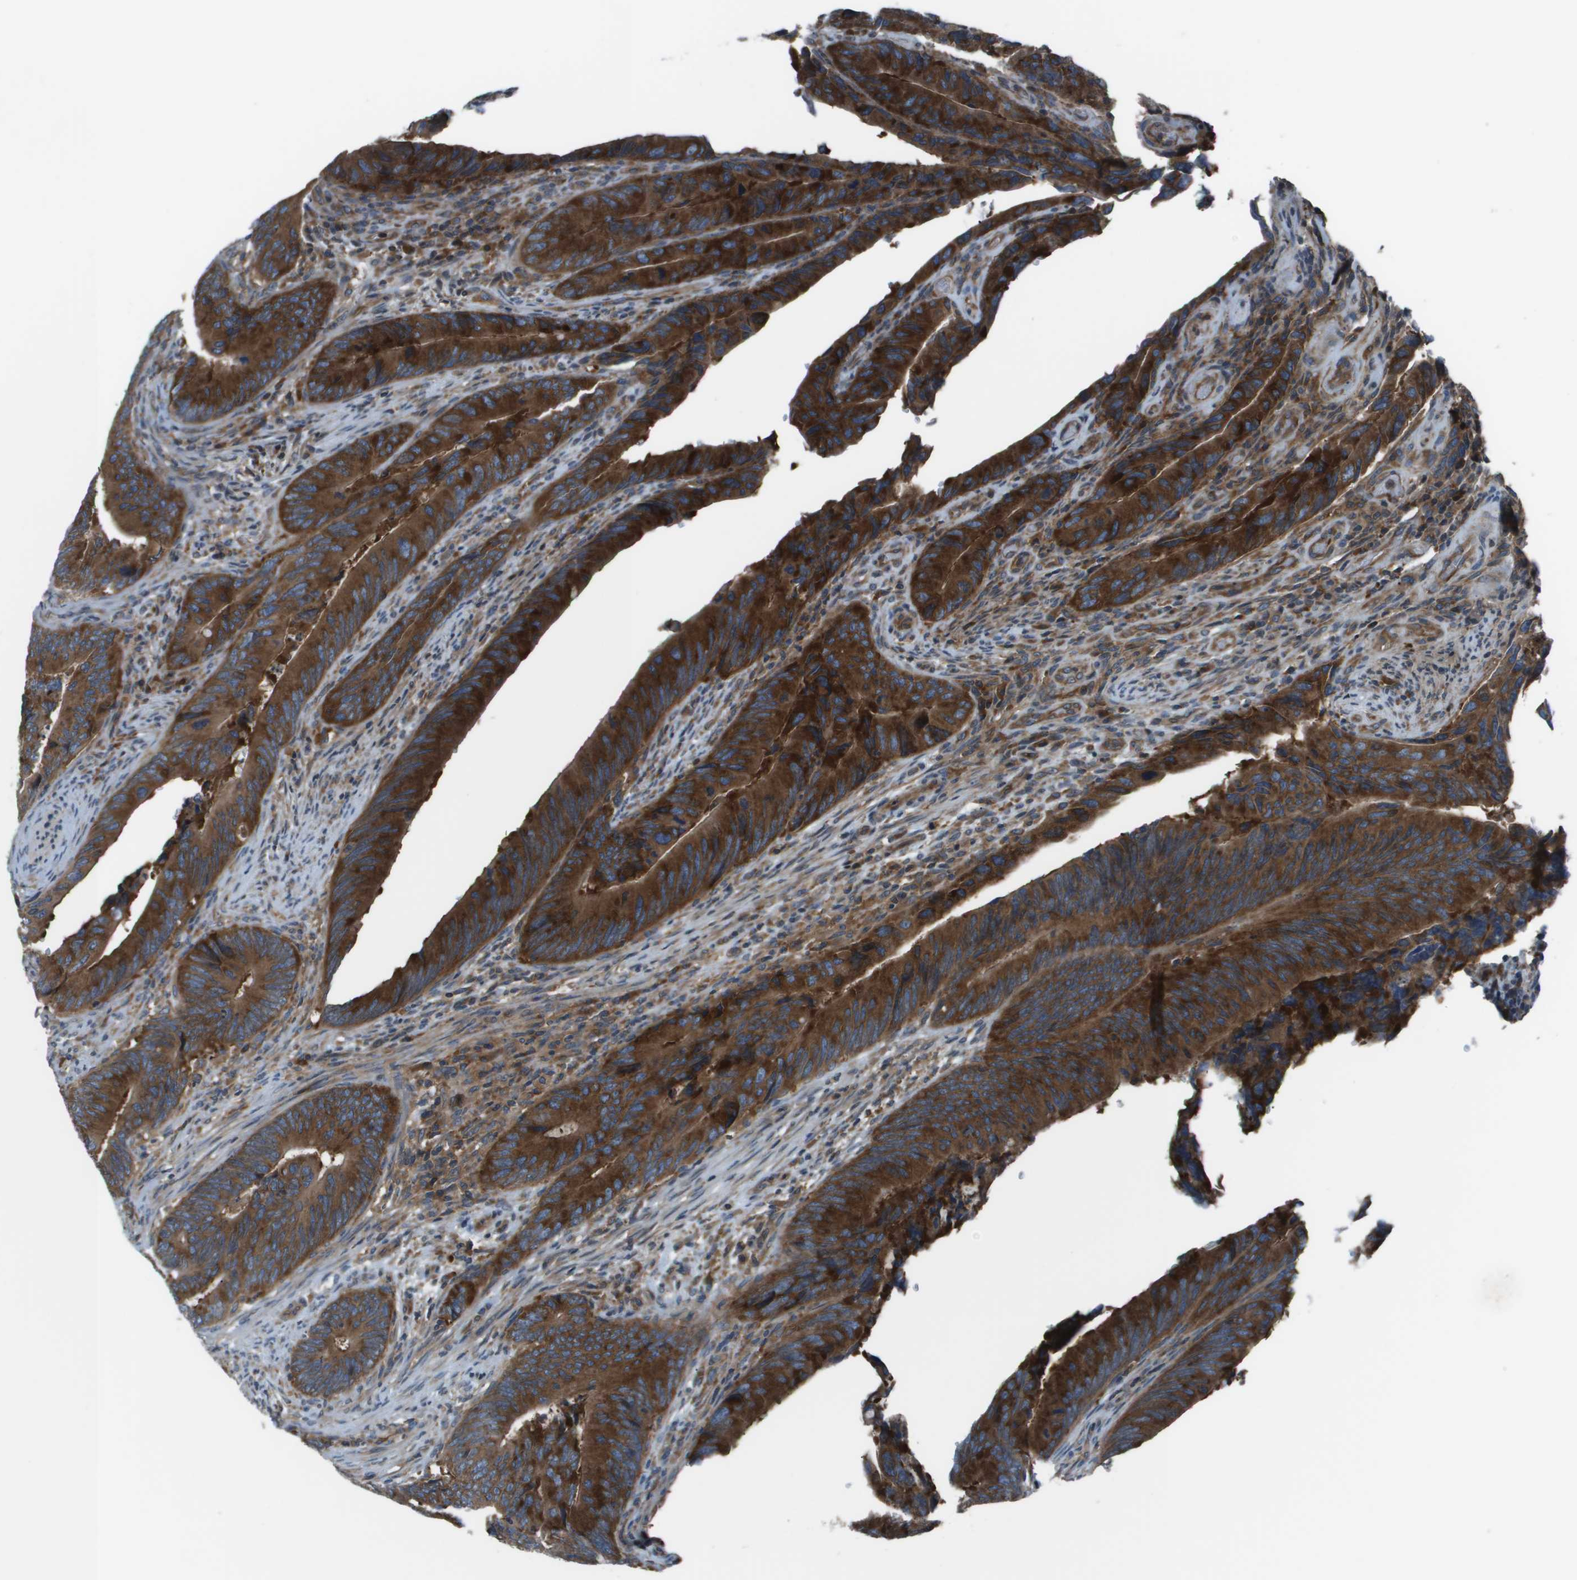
{"staining": {"intensity": "strong", "quantity": ">75%", "location": "cytoplasmic/membranous"}, "tissue": "colorectal cancer", "cell_type": "Tumor cells", "image_type": "cancer", "snomed": [{"axis": "morphology", "description": "Normal tissue, NOS"}, {"axis": "morphology", "description": "Adenocarcinoma, NOS"}, {"axis": "topography", "description": "Colon"}], "caption": "Human colorectal cancer stained with a protein marker displays strong staining in tumor cells.", "gene": "EIF3B", "patient": {"sex": "male", "age": 56}}